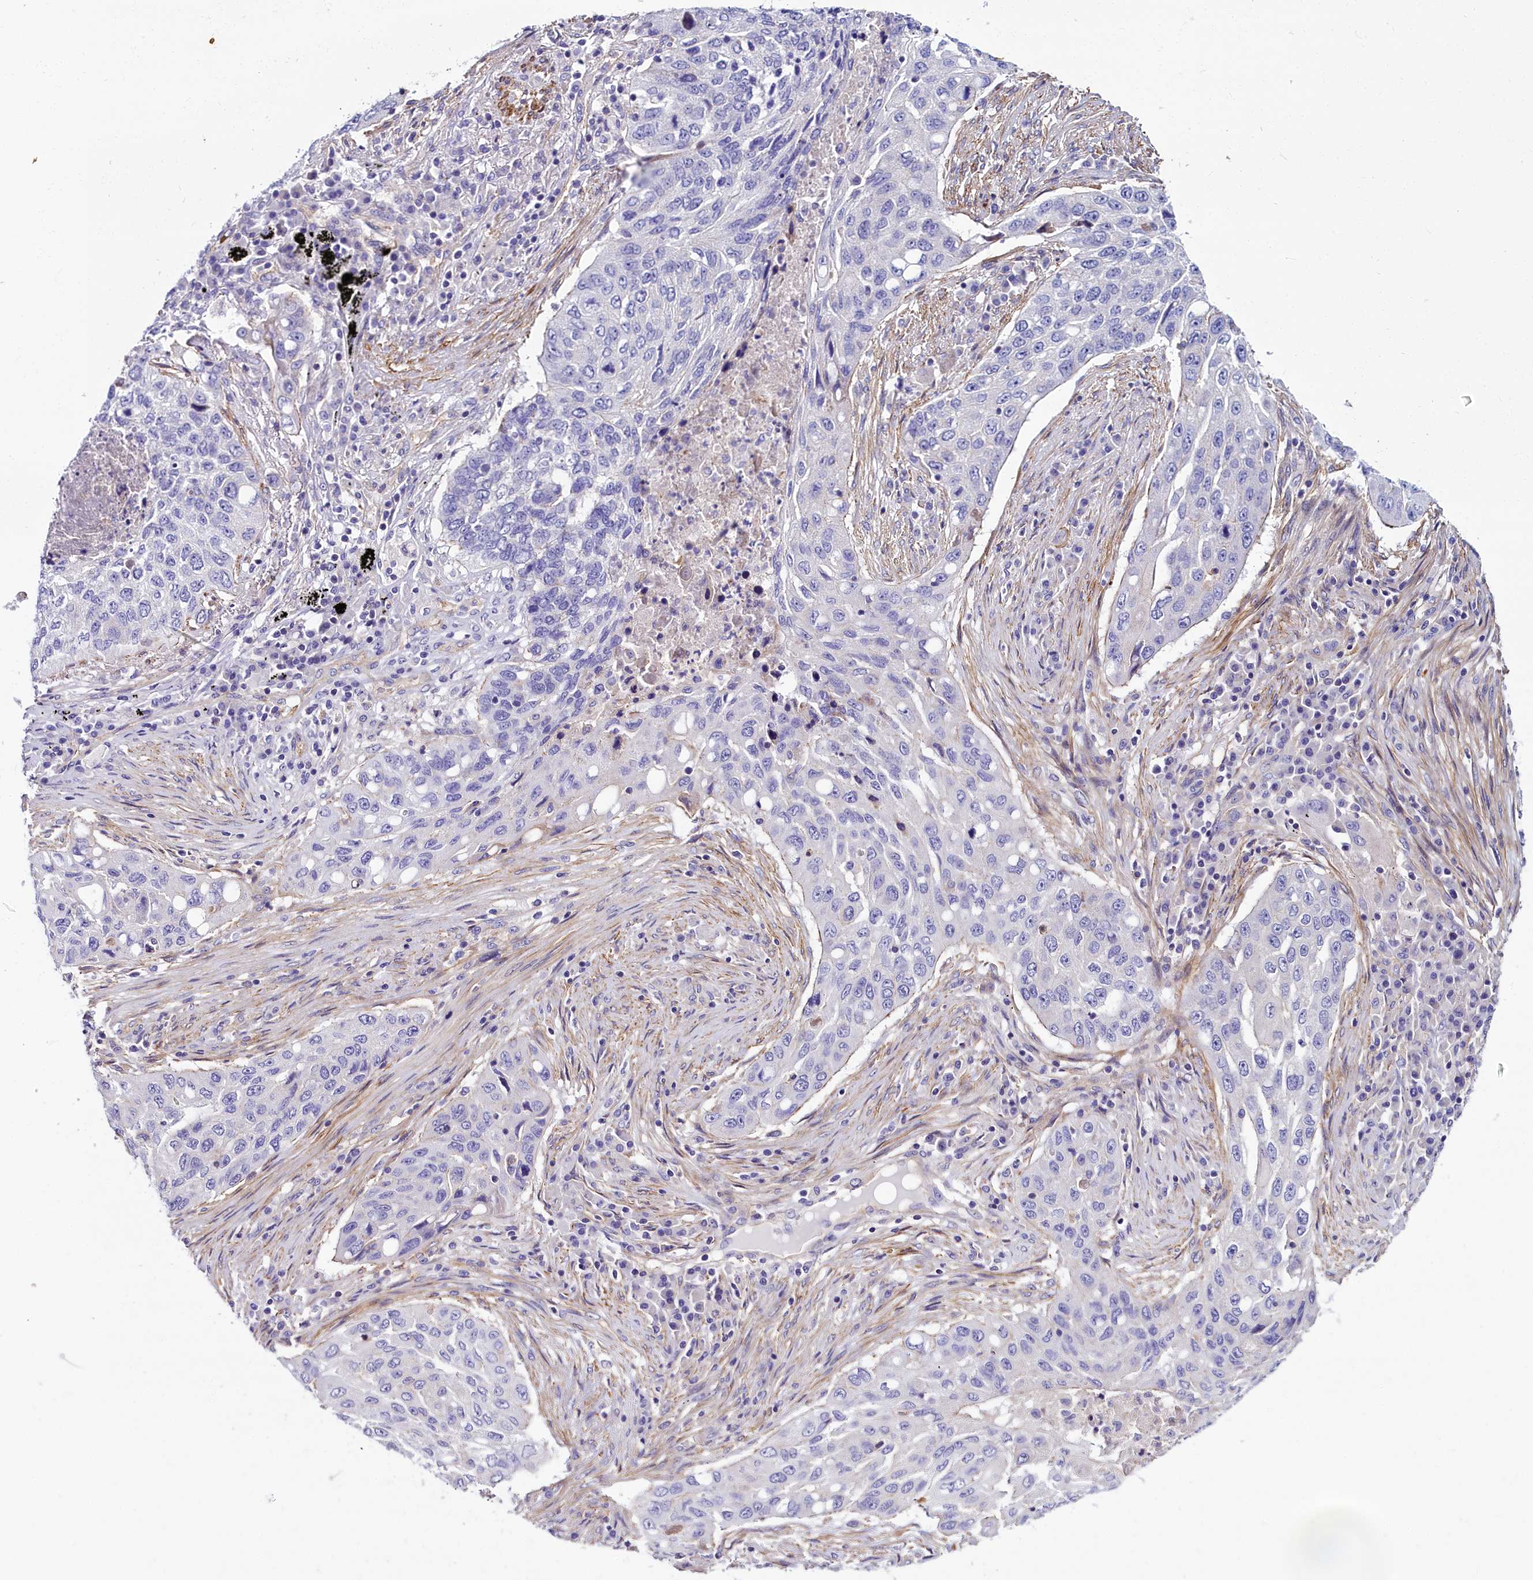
{"staining": {"intensity": "negative", "quantity": "none", "location": "none"}, "tissue": "lung cancer", "cell_type": "Tumor cells", "image_type": "cancer", "snomed": [{"axis": "morphology", "description": "Squamous cell carcinoma, NOS"}, {"axis": "topography", "description": "Lung"}], "caption": "This is an immunohistochemistry image of lung squamous cell carcinoma. There is no staining in tumor cells.", "gene": "FADS3", "patient": {"sex": "female", "age": 63}}